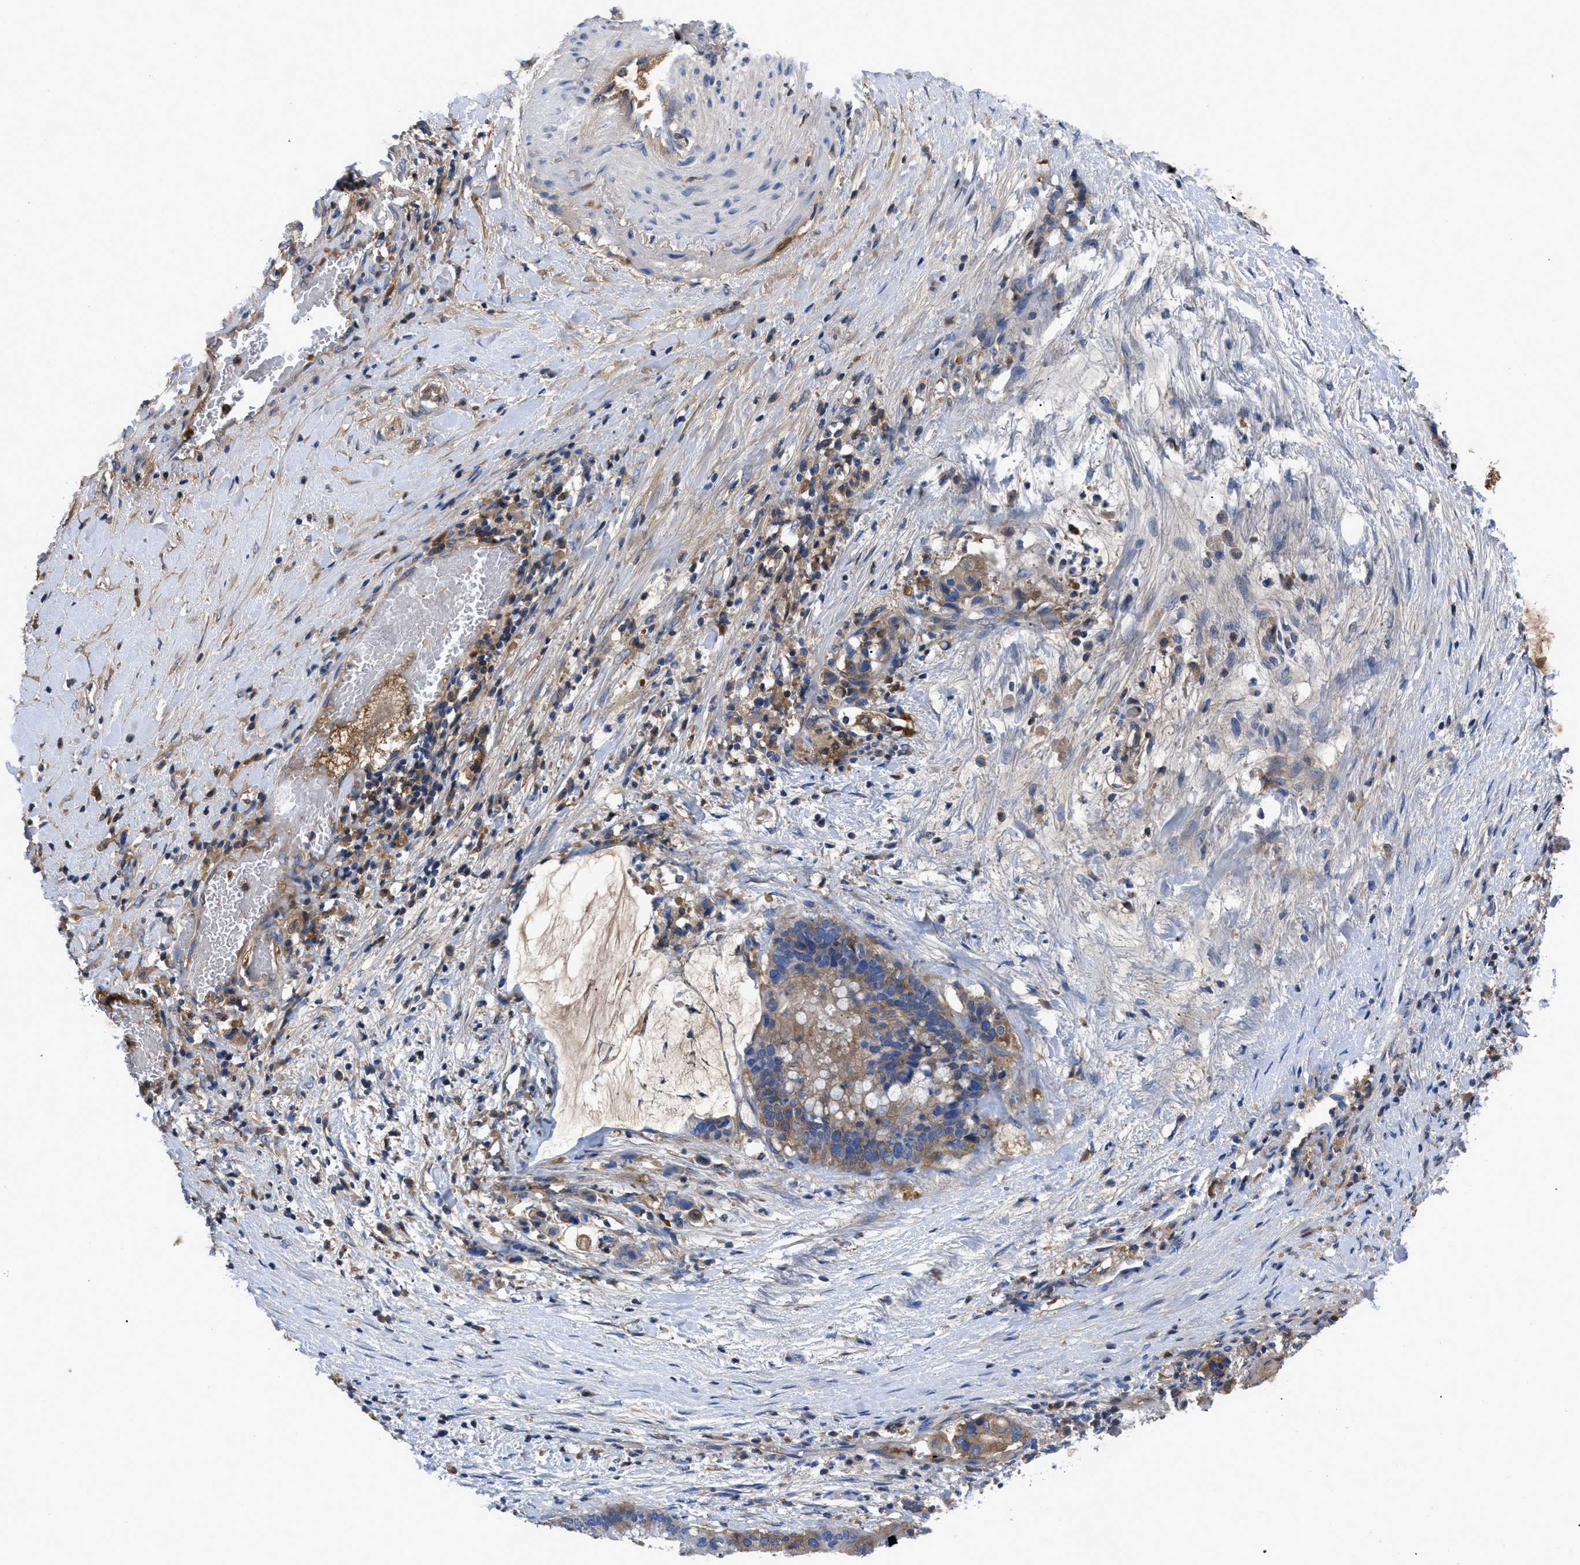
{"staining": {"intensity": "moderate", "quantity": ">75%", "location": "cytoplasmic/membranous"}, "tissue": "pancreatic cancer", "cell_type": "Tumor cells", "image_type": "cancer", "snomed": [{"axis": "morphology", "description": "Adenocarcinoma, NOS"}, {"axis": "topography", "description": "Pancreas"}], "caption": "Immunohistochemistry (IHC) staining of pancreatic cancer (adenocarcinoma), which shows medium levels of moderate cytoplasmic/membranous staining in approximately >75% of tumor cells indicating moderate cytoplasmic/membranous protein staining. The staining was performed using DAB (3,3'-diaminobenzidine) (brown) for protein detection and nuclei were counterstained in hematoxylin (blue).", "gene": "SERPINA6", "patient": {"sex": "male", "age": 41}}